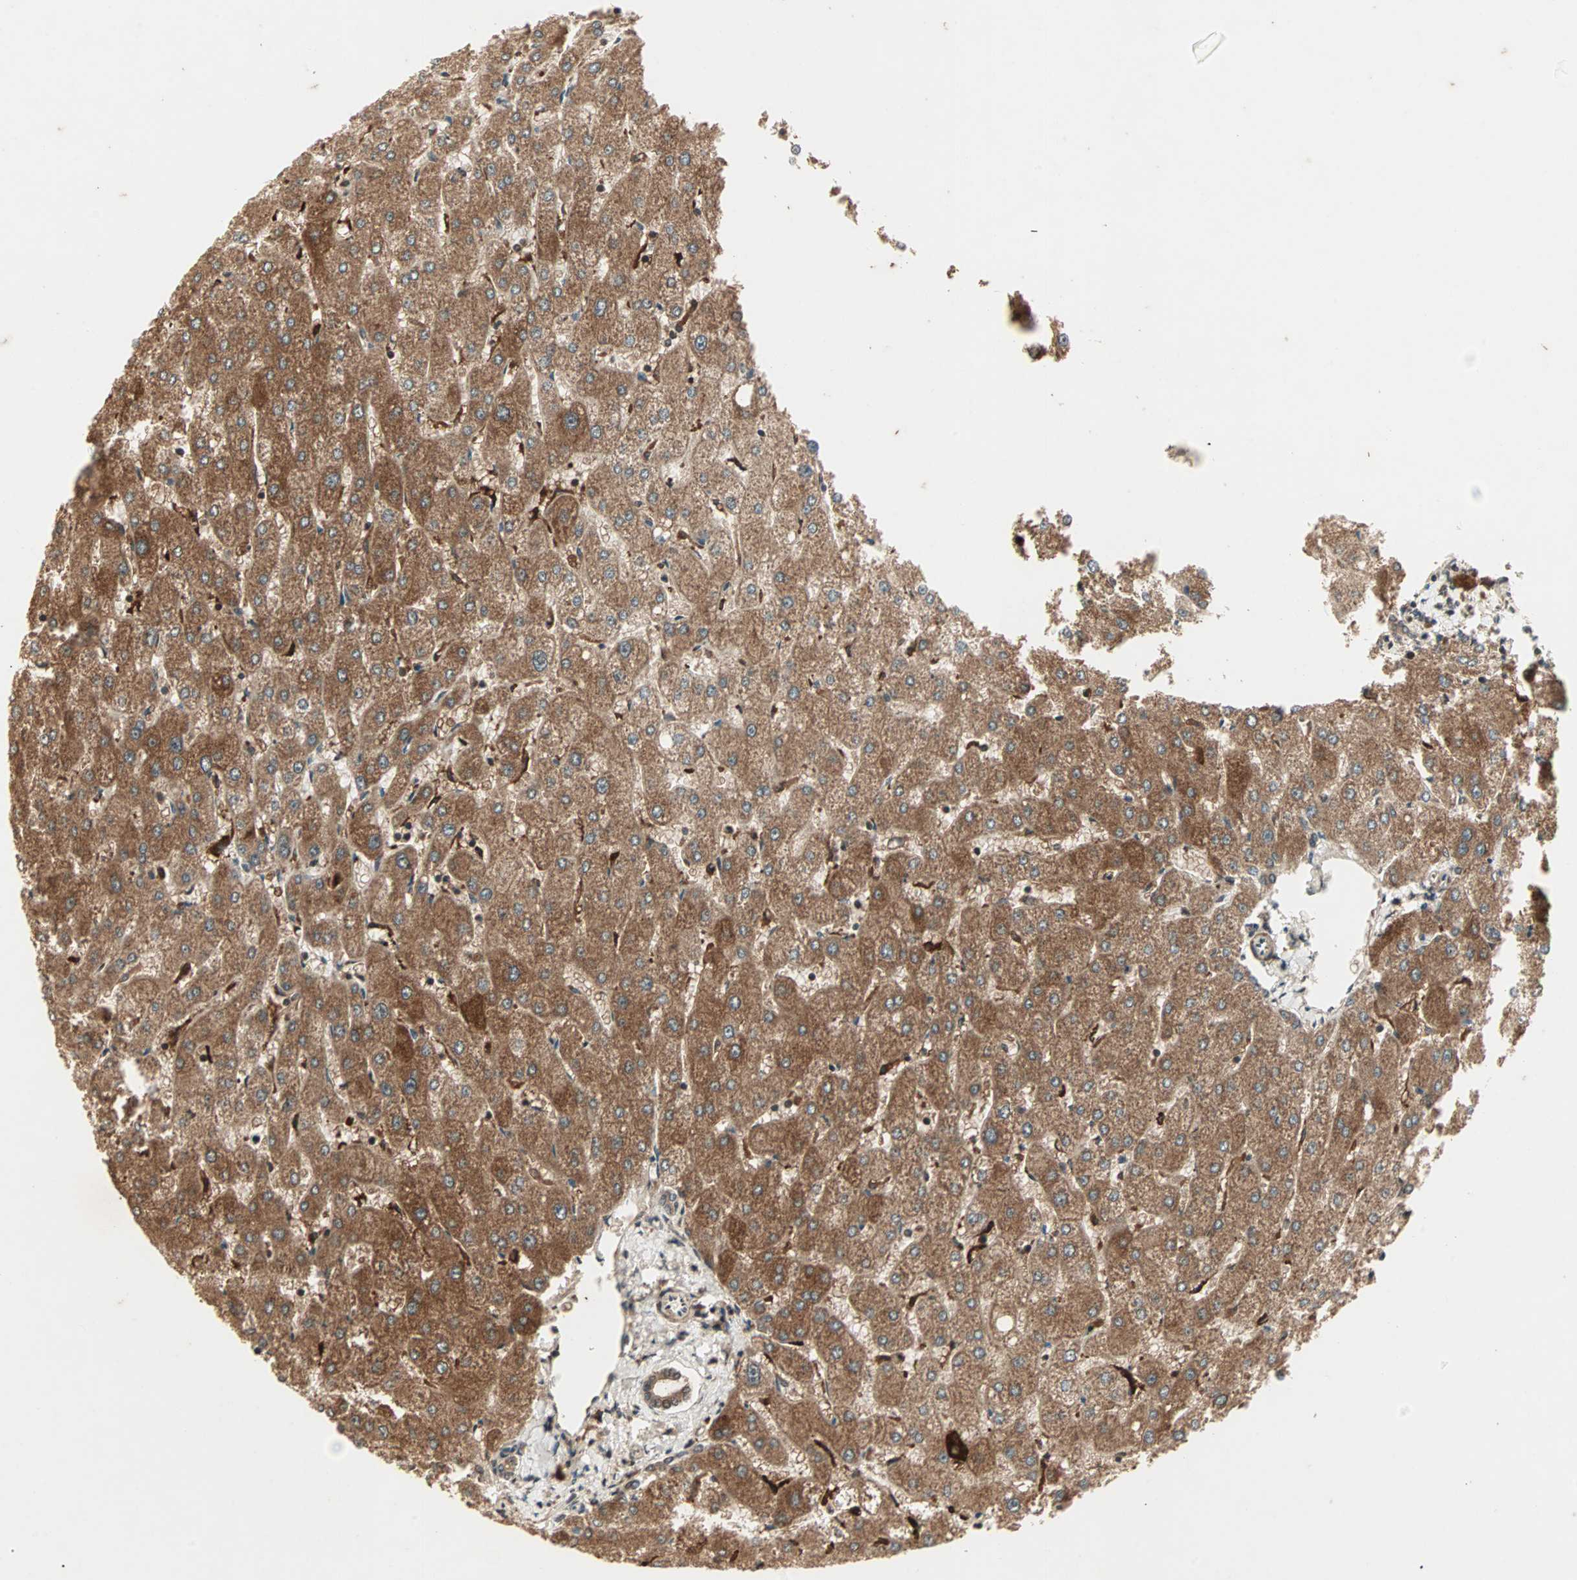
{"staining": {"intensity": "moderate", "quantity": ">75%", "location": "cytoplasmic/membranous"}, "tissue": "liver", "cell_type": "Cholangiocytes", "image_type": "normal", "snomed": [{"axis": "morphology", "description": "Normal tissue, NOS"}, {"axis": "topography", "description": "Liver"}], "caption": "The image reveals immunohistochemical staining of unremarkable liver. There is moderate cytoplasmic/membranous expression is present in about >75% of cholangiocytes.", "gene": "RFFL", "patient": {"sex": "male", "age": 67}}